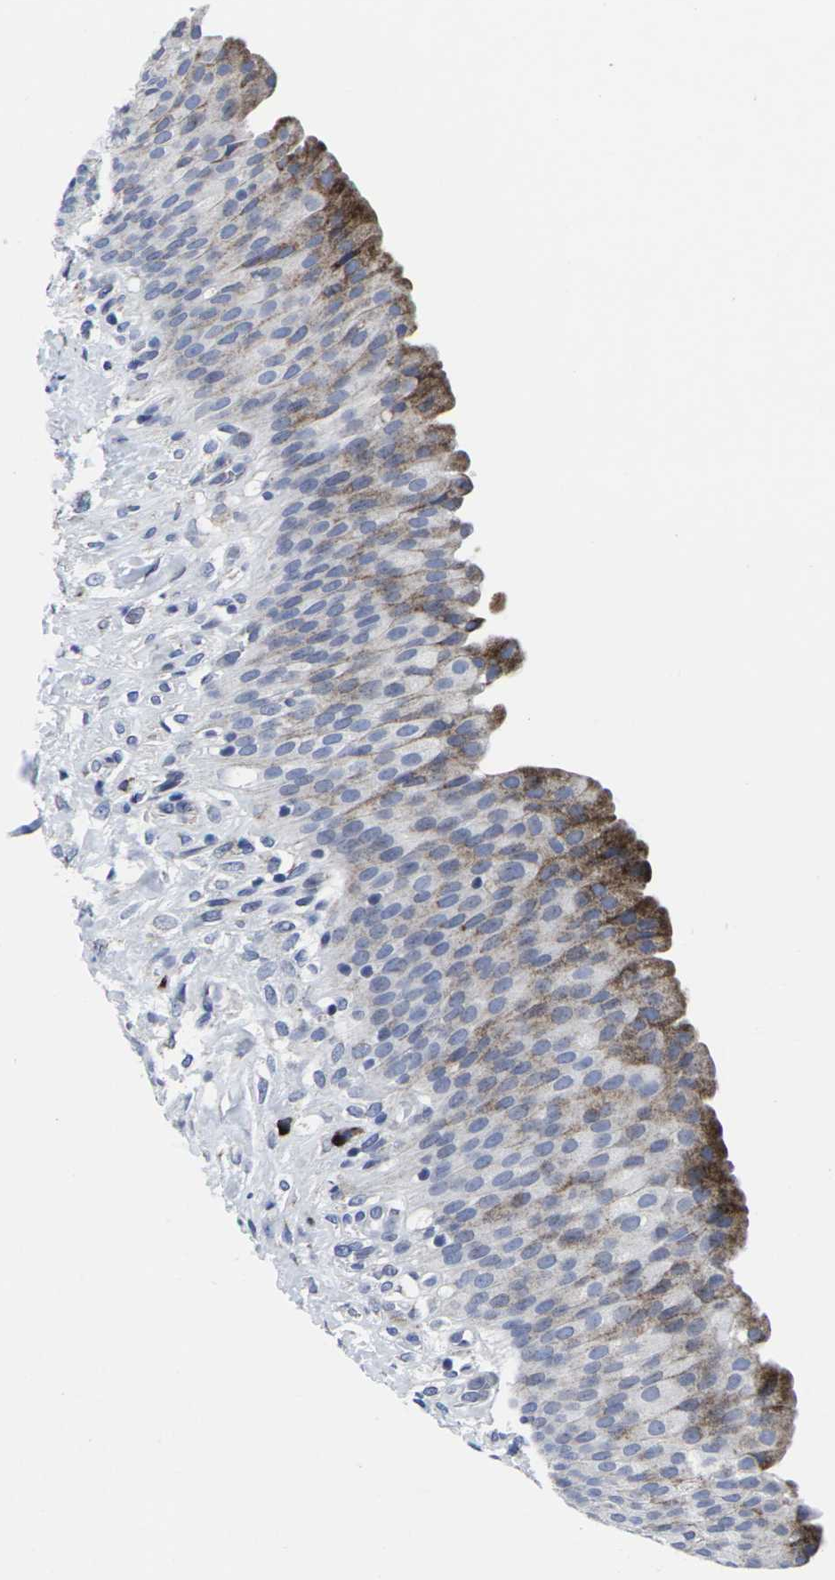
{"staining": {"intensity": "moderate", "quantity": "25%-75%", "location": "cytoplasmic/membranous"}, "tissue": "urinary bladder", "cell_type": "Urothelial cells", "image_type": "normal", "snomed": [{"axis": "morphology", "description": "Normal tissue, NOS"}, {"axis": "topography", "description": "Urinary bladder"}], "caption": "Immunohistochemistry (IHC) micrograph of normal urinary bladder: urinary bladder stained using immunohistochemistry (IHC) shows medium levels of moderate protein expression localized specifically in the cytoplasmic/membranous of urothelial cells, appearing as a cytoplasmic/membranous brown color.", "gene": "RPN1", "patient": {"sex": "female", "age": 79}}